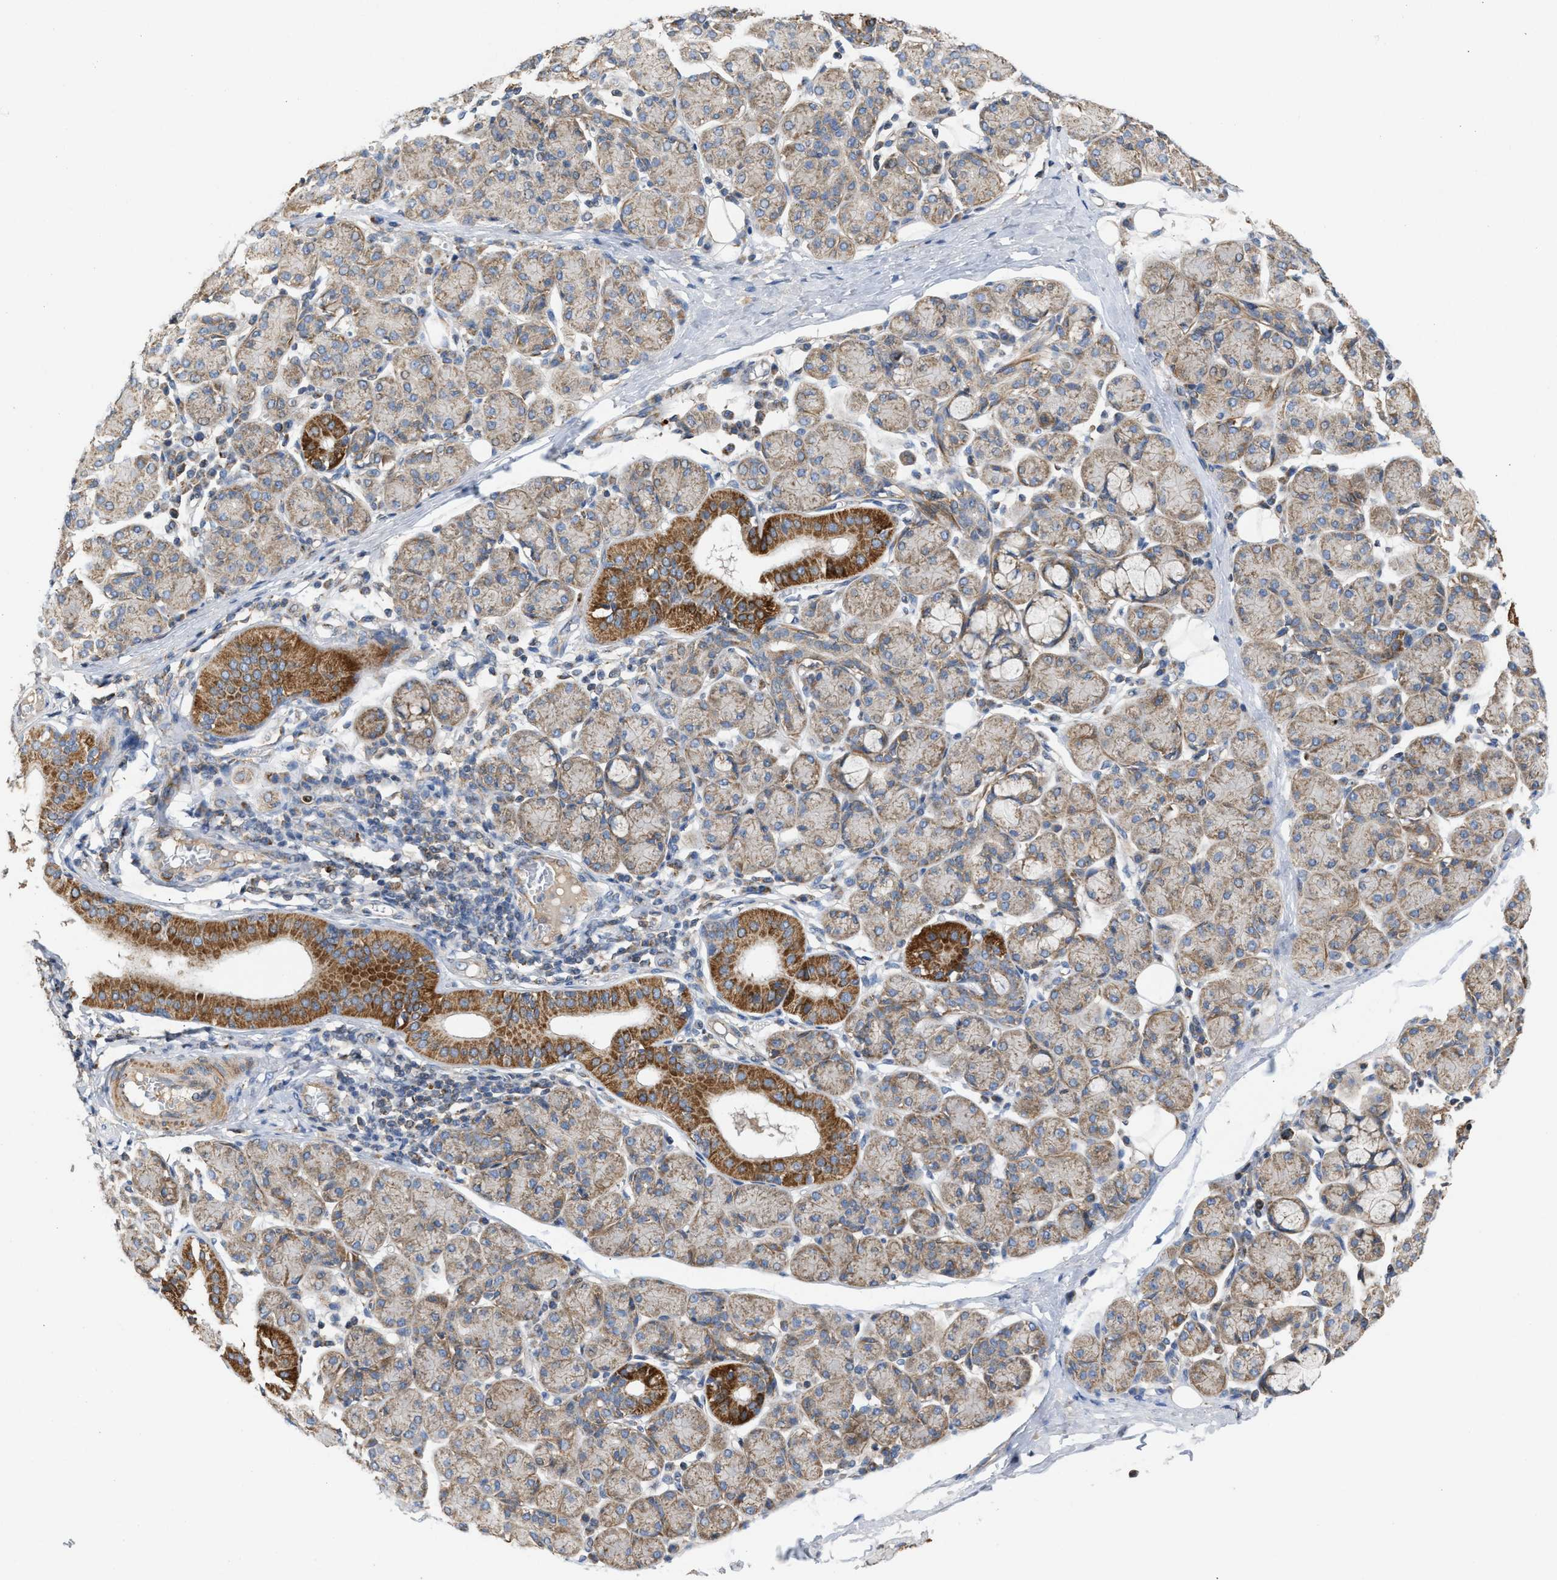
{"staining": {"intensity": "moderate", "quantity": ">75%", "location": "cytoplasmic/membranous"}, "tissue": "salivary gland", "cell_type": "Glandular cells", "image_type": "normal", "snomed": [{"axis": "morphology", "description": "Normal tissue, NOS"}, {"axis": "morphology", "description": "Inflammation, NOS"}, {"axis": "topography", "description": "Lymph node"}, {"axis": "topography", "description": "Salivary gland"}], "caption": "This is an image of immunohistochemistry (IHC) staining of unremarkable salivary gland, which shows moderate positivity in the cytoplasmic/membranous of glandular cells.", "gene": "TACO1", "patient": {"sex": "male", "age": 3}}